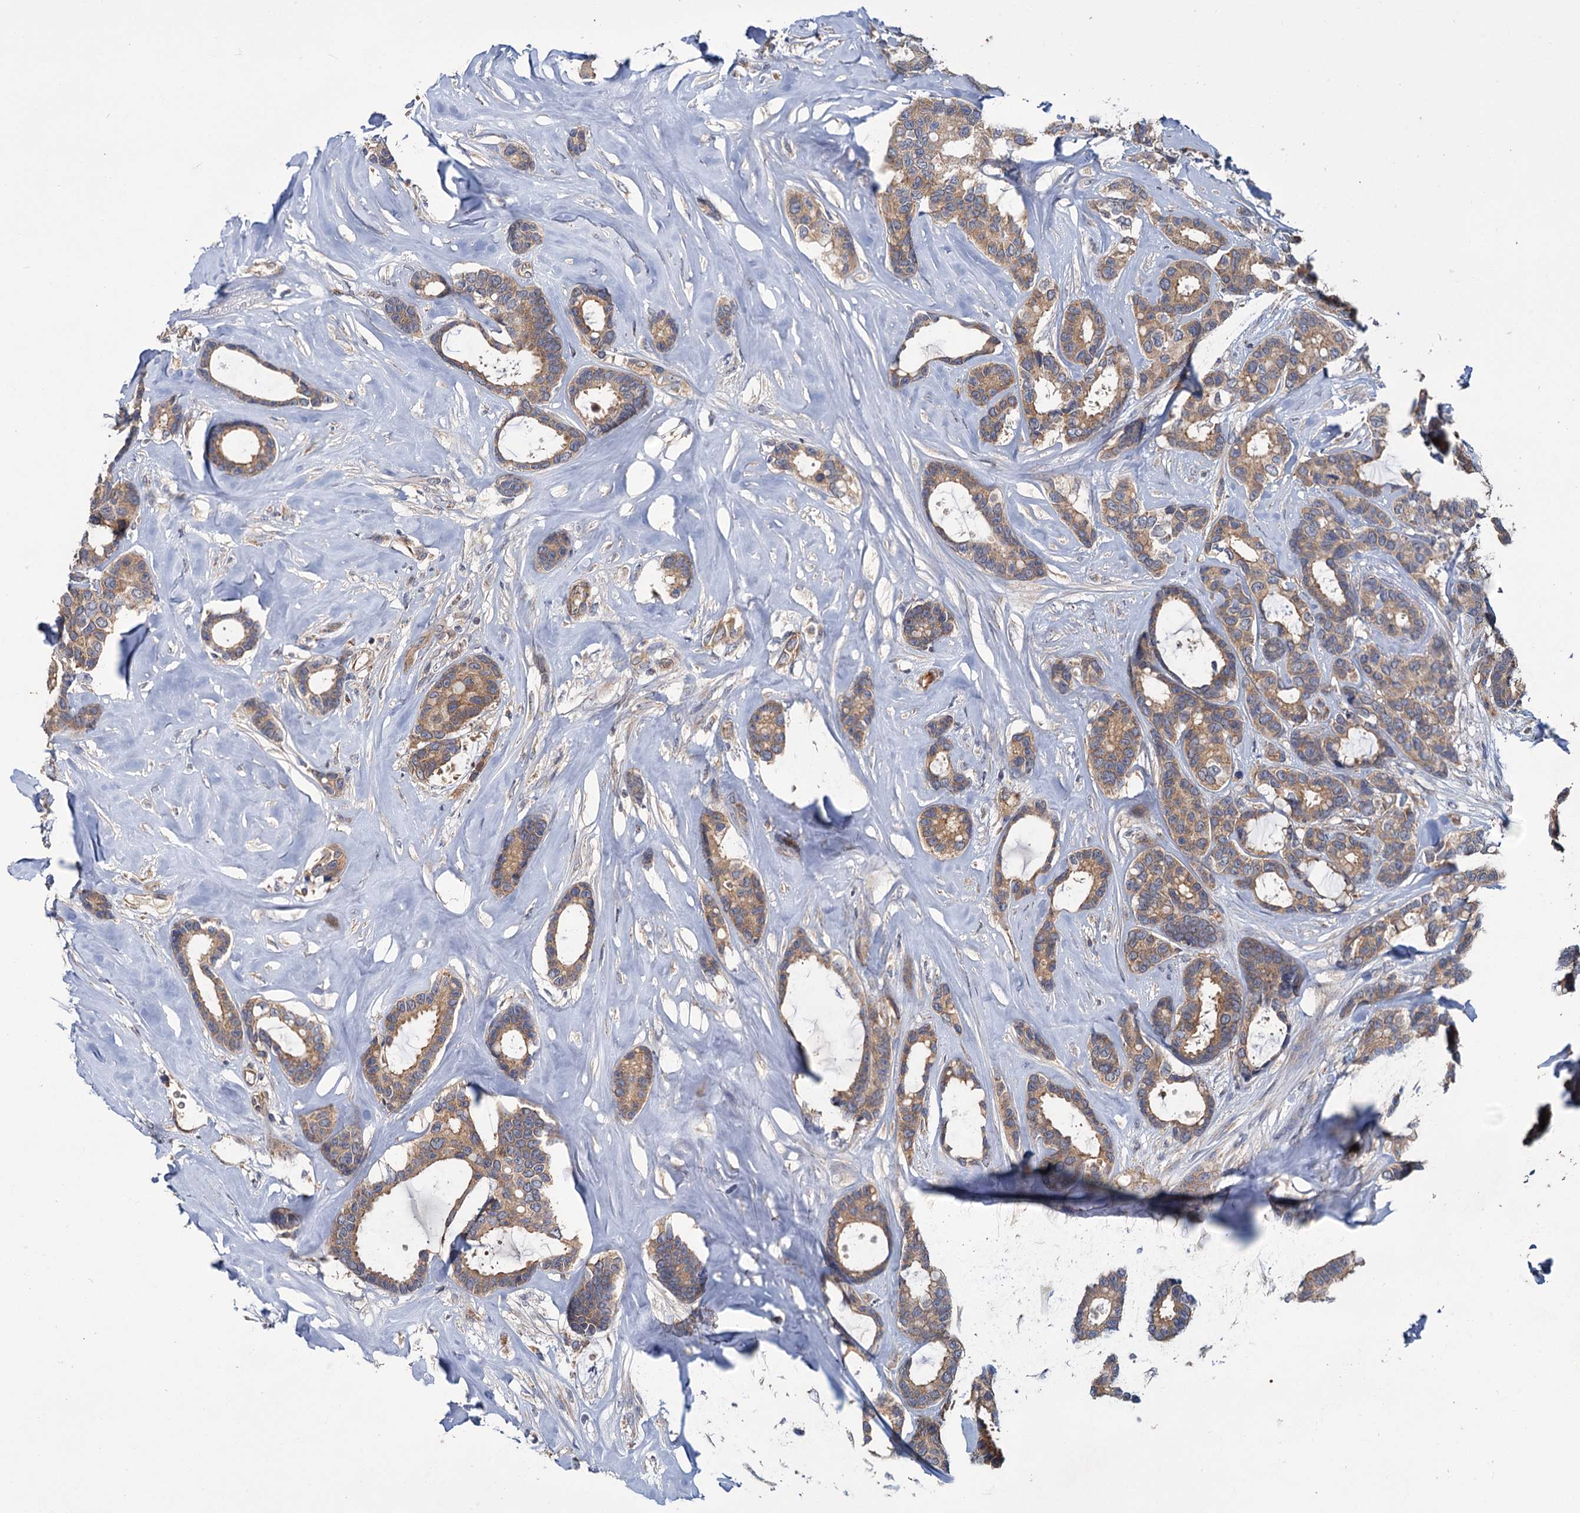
{"staining": {"intensity": "moderate", "quantity": ">75%", "location": "cytoplasmic/membranous"}, "tissue": "breast cancer", "cell_type": "Tumor cells", "image_type": "cancer", "snomed": [{"axis": "morphology", "description": "Duct carcinoma"}, {"axis": "topography", "description": "Breast"}], "caption": "Human breast invasive ductal carcinoma stained for a protein (brown) displays moderate cytoplasmic/membranous positive staining in approximately >75% of tumor cells.", "gene": "DYNC2H1", "patient": {"sex": "female", "age": 87}}